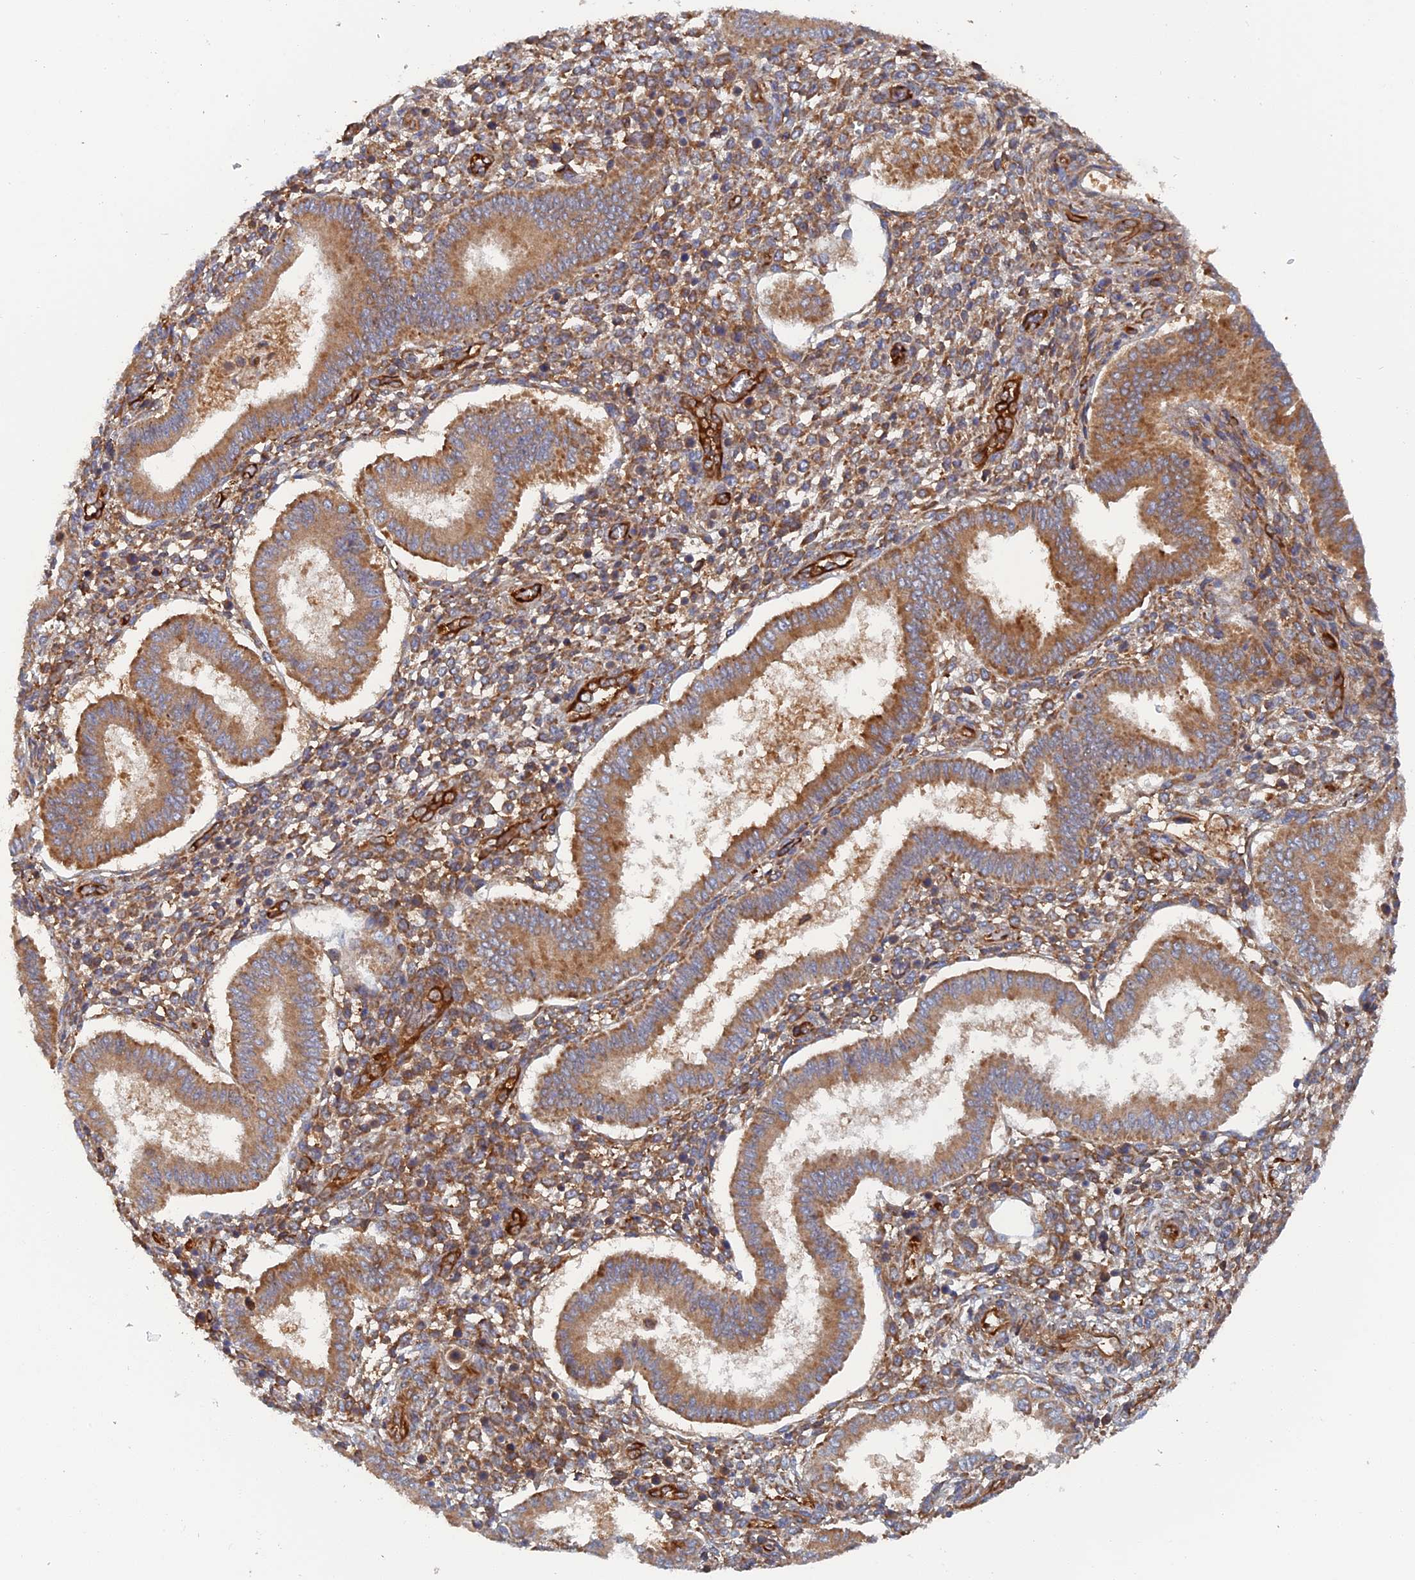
{"staining": {"intensity": "moderate", "quantity": "25%-75%", "location": "cytoplasmic/membranous"}, "tissue": "endometrium", "cell_type": "Cells in endometrial stroma", "image_type": "normal", "snomed": [{"axis": "morphology", "description": "Normal tissue, NOS"}, {"axis": "topography", "description": "Endometrium"}], "caption": "A medium amount of moderate cytoplasmic/membranous expression is seen in approximately 25%-75% of cells in endometrial stroma in normal endometrium.", "gene": "TMEM196", "patient": {"sex": "female", "age": 24}}